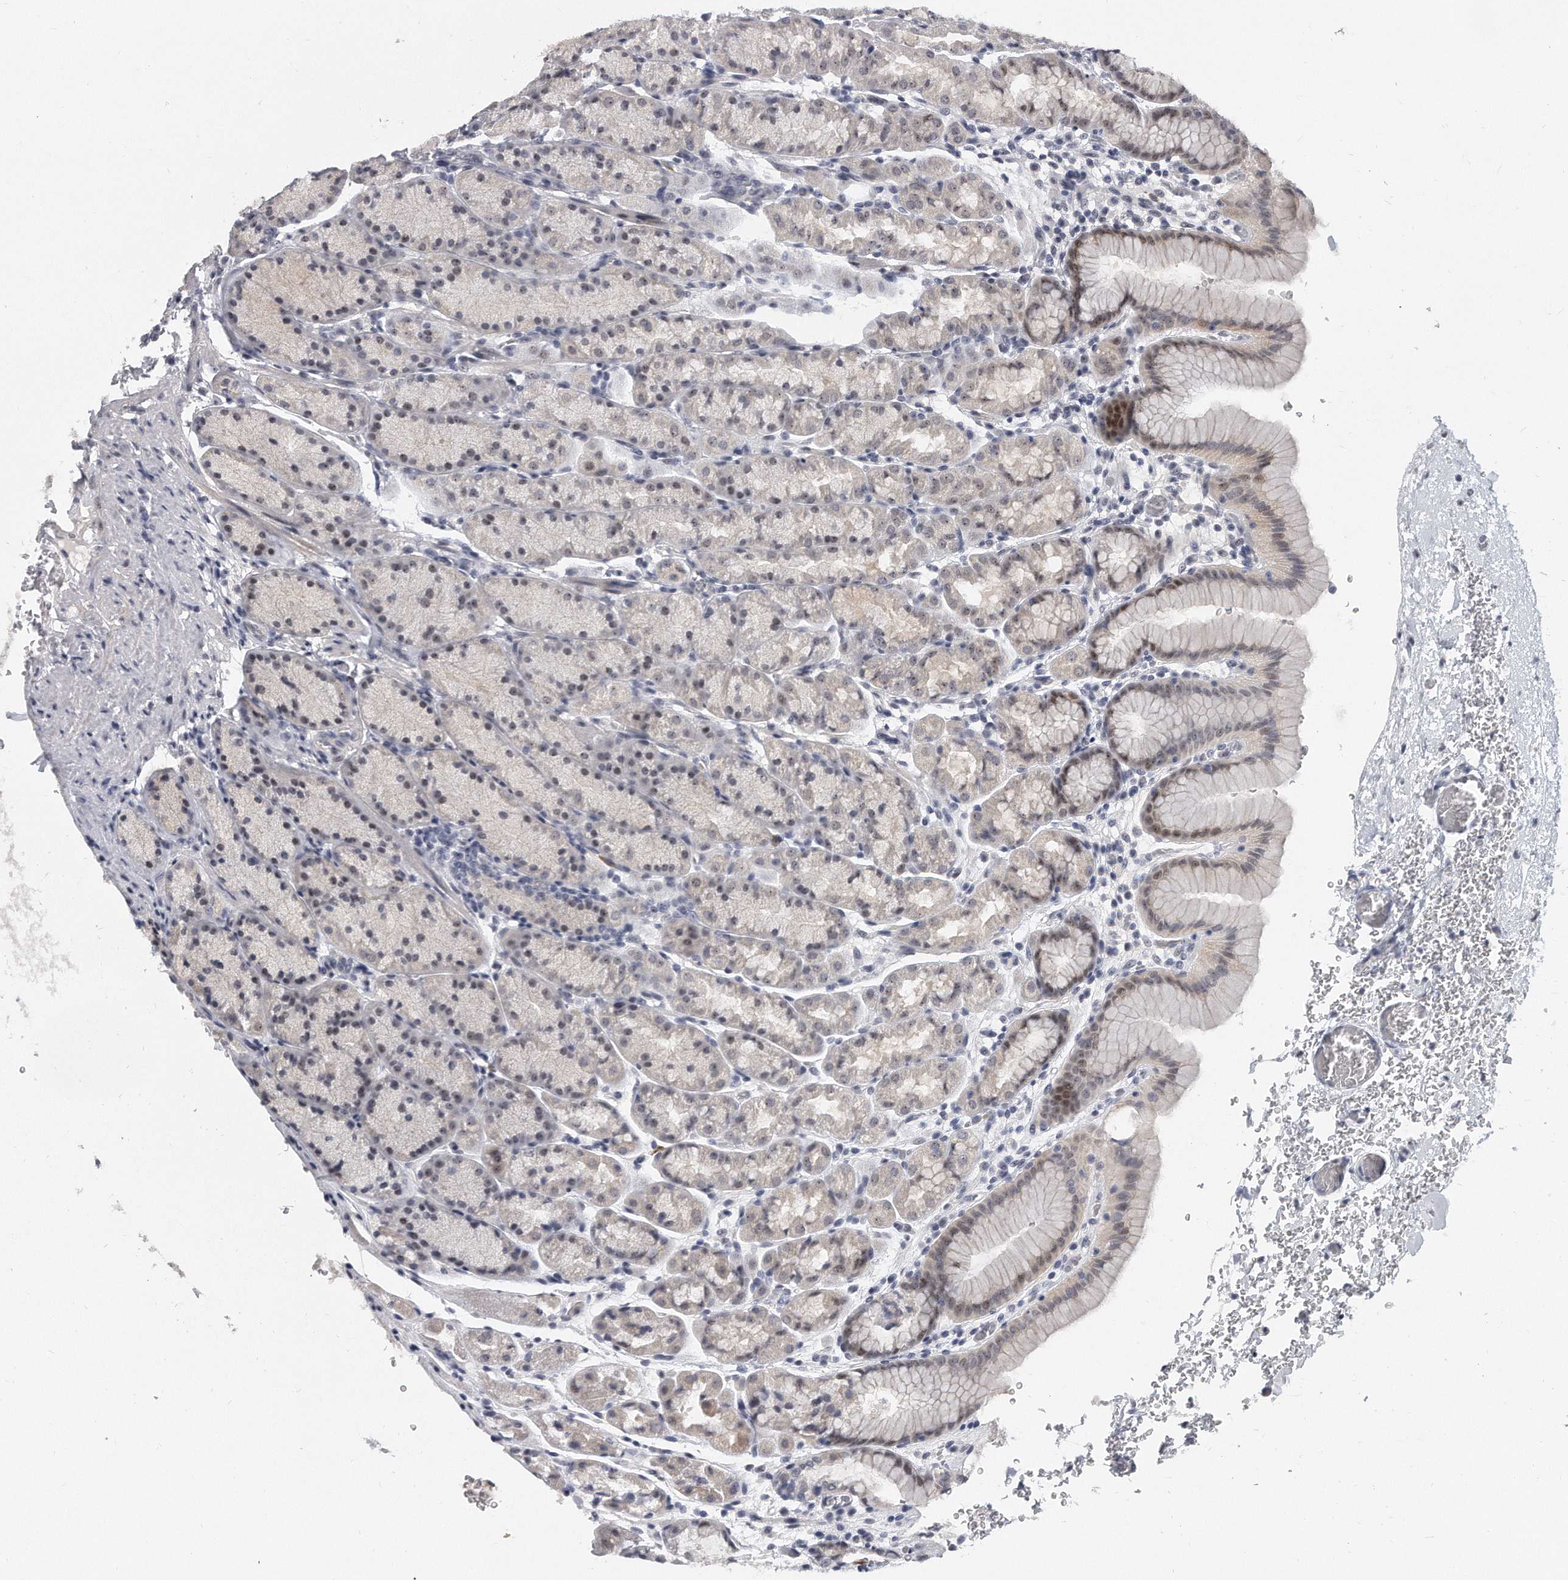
{"staining": {"intensity": "weak", "quantity": "<25%", "location": "nuclear"}, "tissue": "stomach", "cell_type": "Glandular cells", "image_type": "normal", "snomed": [{"axis": "morphology", "description": "Normal tissue, NOS"}, {"axis": "topography", "description": "Stomach"}], "caption": "Immunohistochemical staining of benign stomach exhibits no significant expression in glandular cells.", "gene": "TFCP2L1", "patient": {"sex": "male", "age": 42}}